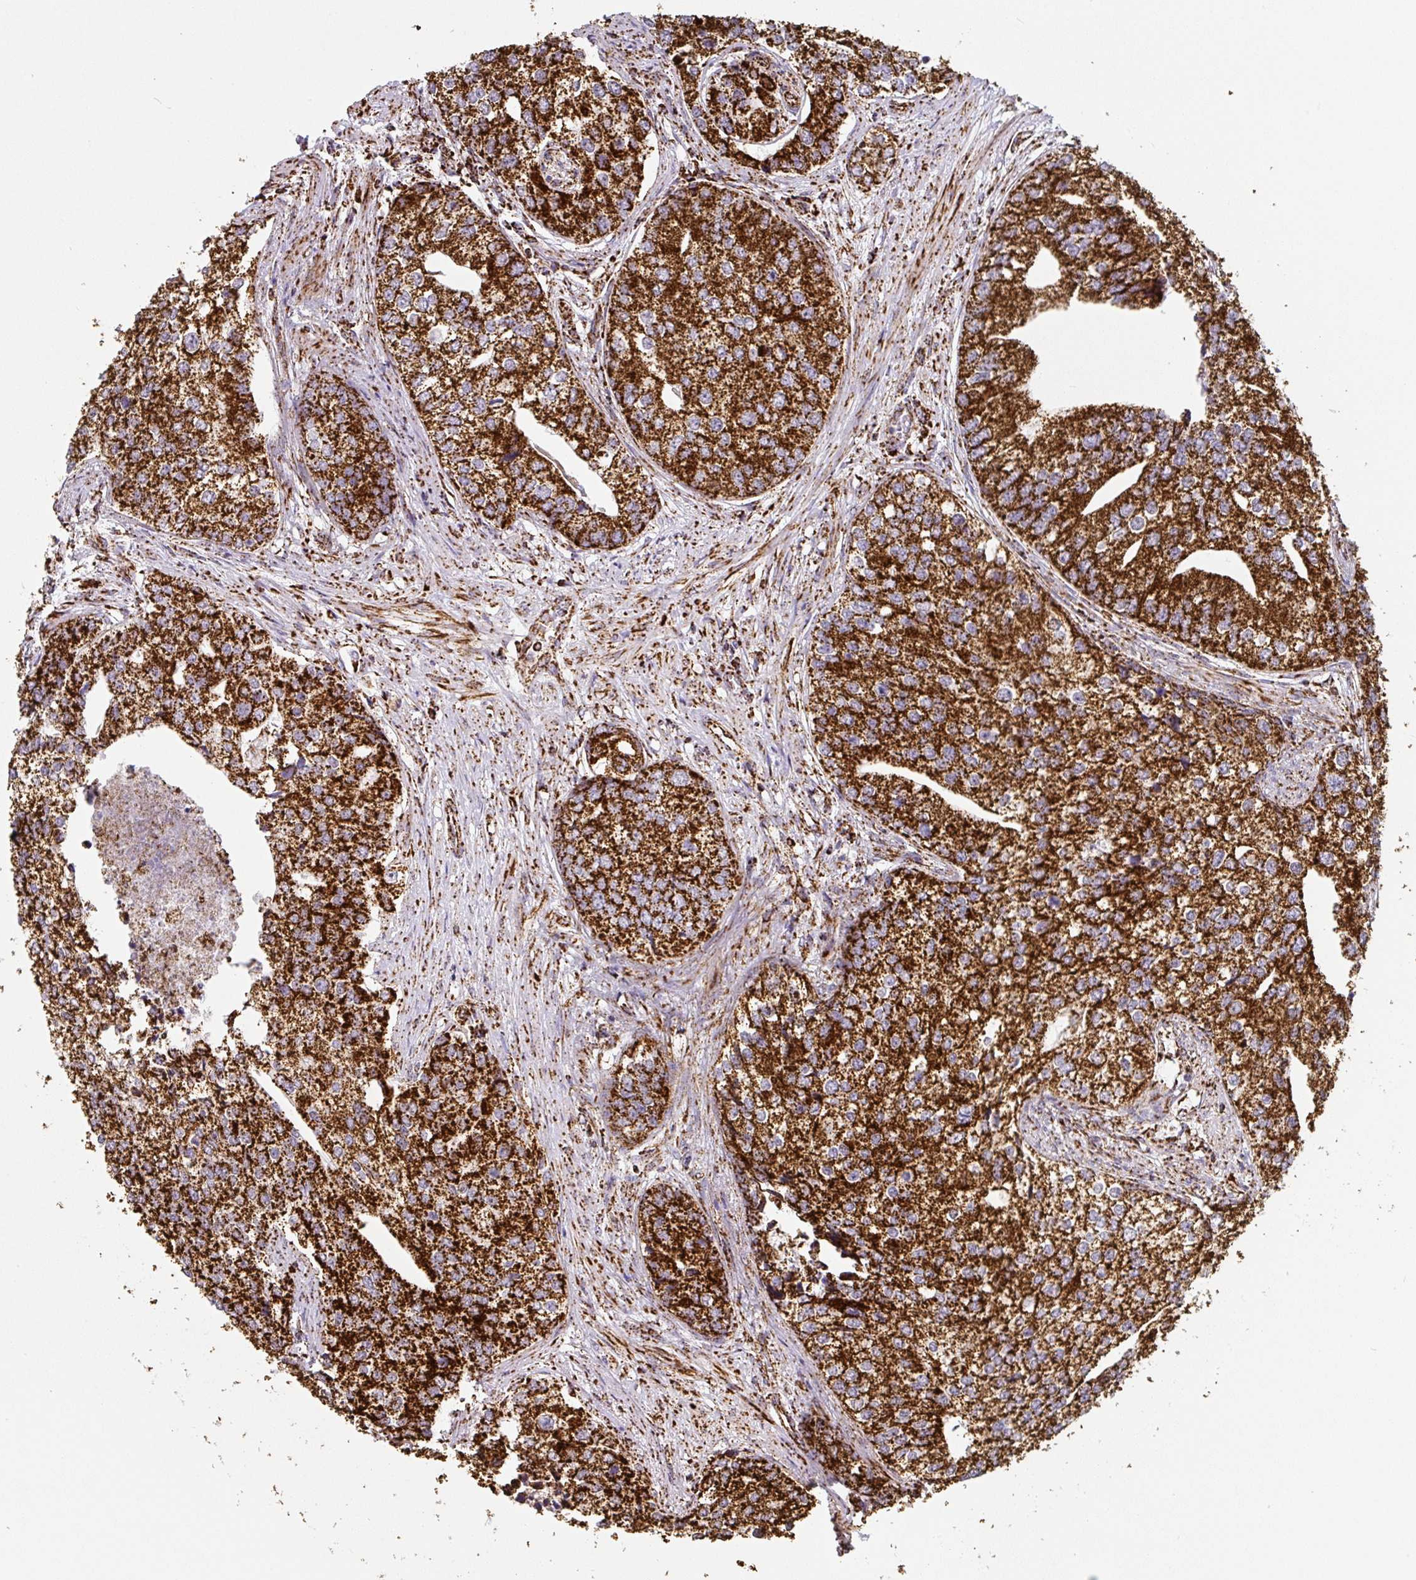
{"staining": {"intensity": "strong", "quantity": ">75%", "location": "cytoplasmic/membranous"}, "tissue": "prostate cancer", "cell_type": "Tumor cells", "image_type": "cancer", "snomed": [{"axis": "morphology", "description": "Adenocarcinoma, High grade"}, {"axis": "topography", "description": "Prostate"}], "caption": "A histopathology image of human adenocarcinoma (high-grade) (prostate) stained for a protein demonstrates strong cytoplasmic/membranous brown staining in tumor cells. (brown staining indicates protein expression, while blue staining denotes nuclei).", "gene": "ATP5F1A", "patient": {"sex": "male", "age": 62}}